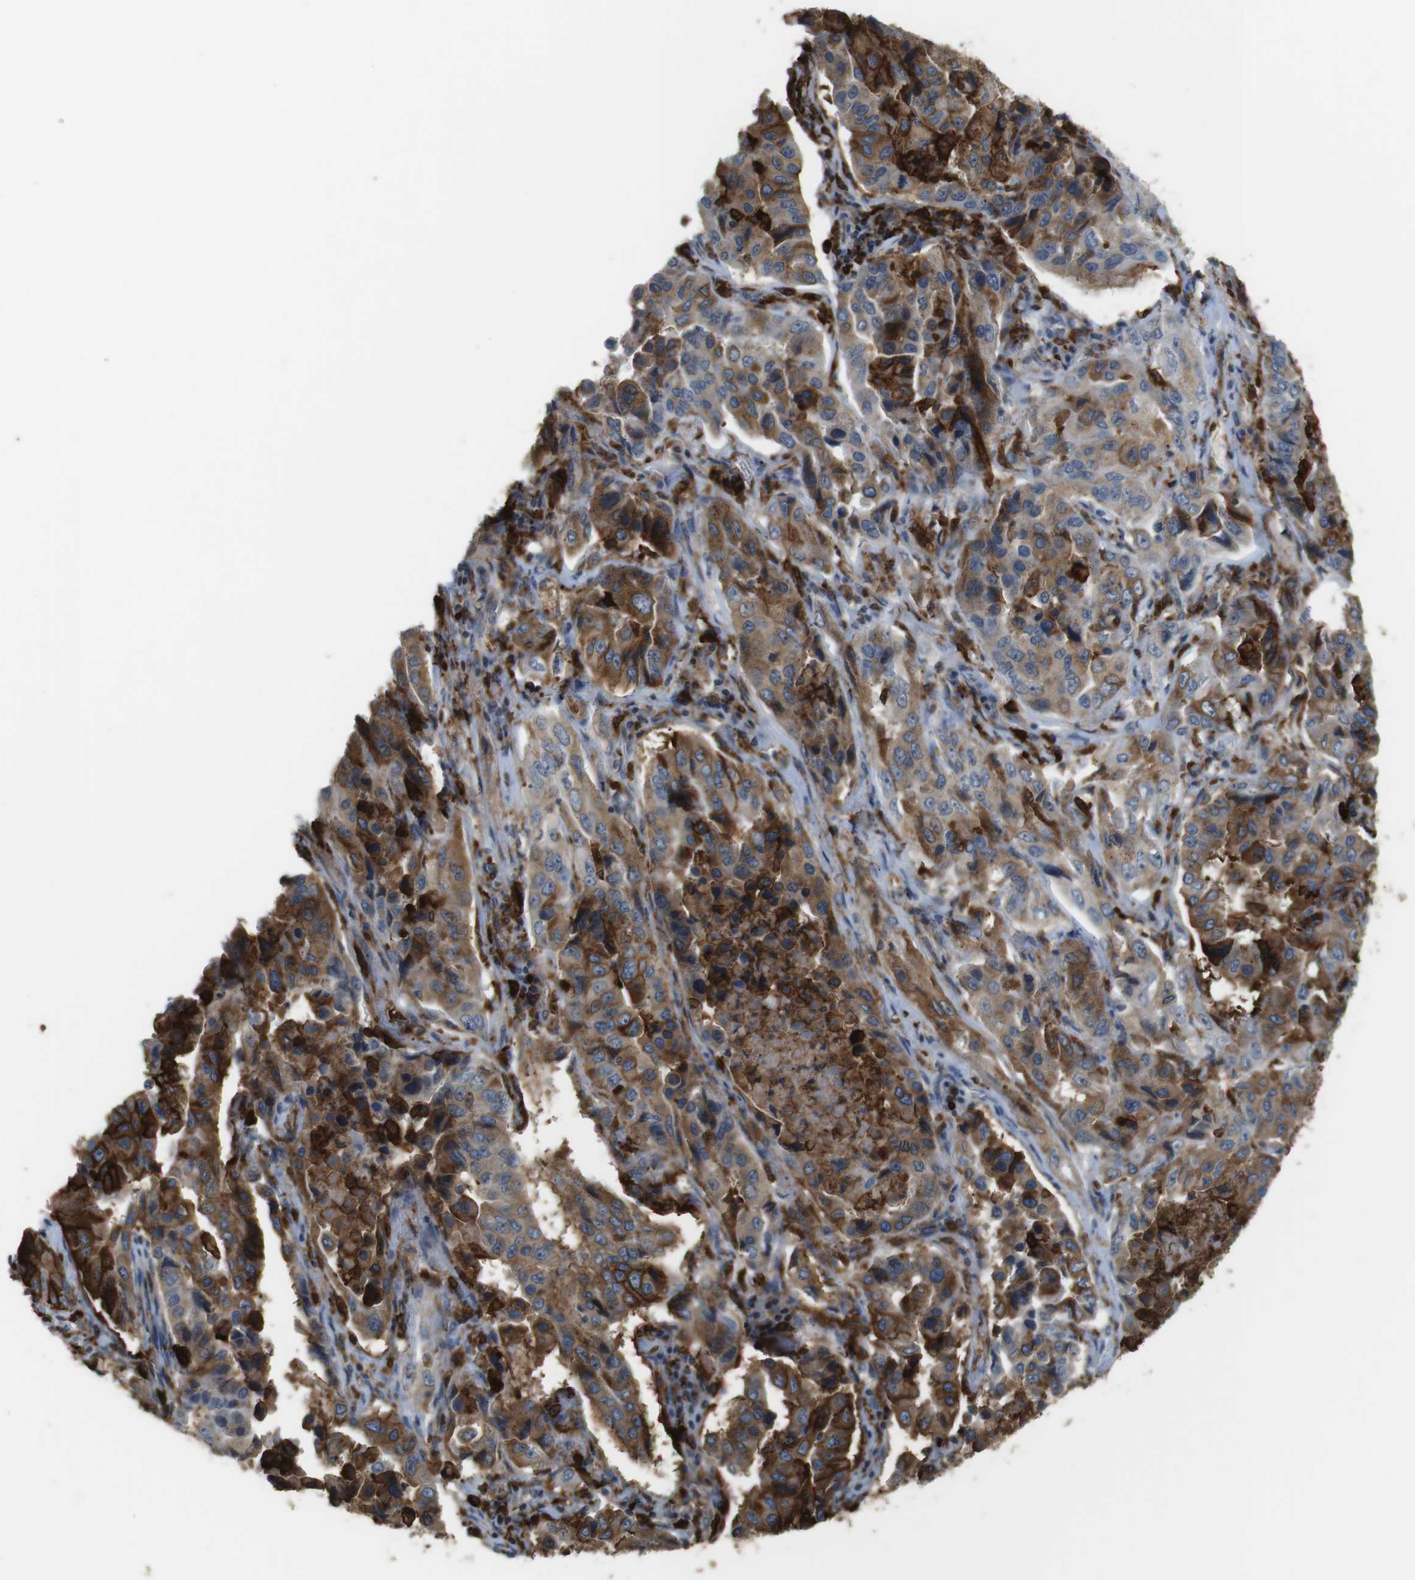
{"staining": {"intensity": "moderate", "quantity": ">75%", "location": "cytoplasmic/membranous"}, "tissue": "lung cancer", "cell_type": "Tumor cells", "image_type": "cancer", "snomed": [{"axis": "morphology", "description": "Adenocarcinoma, NOS"}, {"axis": "topography", "description": "Lung"}], "caption": "IHC image of human lung adenocarcinoma stained for a protein (brown), which exhibits medium levels of moderate cytoplasmic/membranous staining in about >75% of tumor cells.", "gene": "HLA-DRA", "patient": {"sex": "female", "age": 65}}